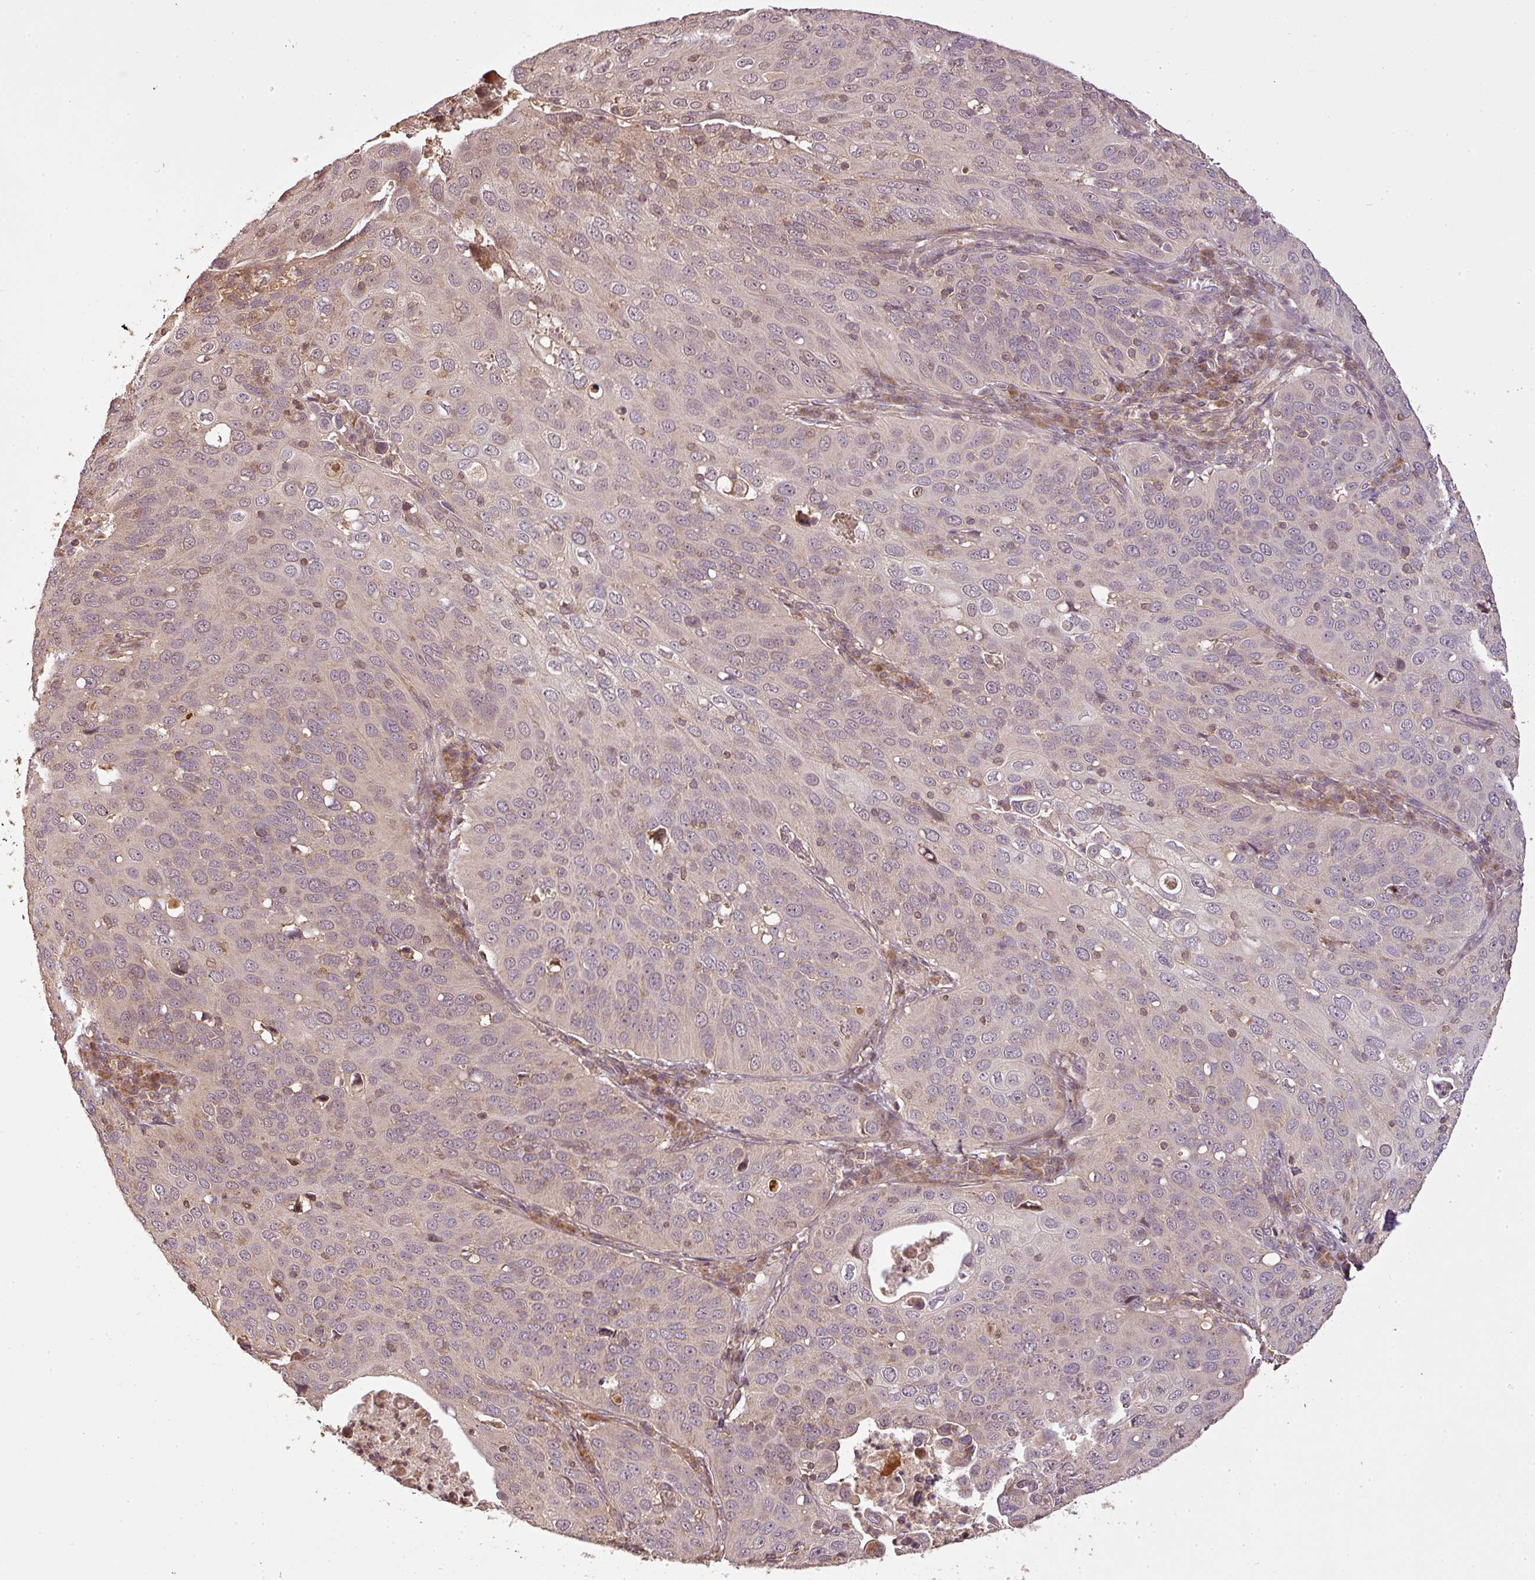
{"staining": {"intensity": "negative", "quantity": "none", "location": "none"}, "tissue": "cervical cancer", "cell_type": "Tumor cells", "image_type": "cancer", "snomed": [{"axis": "morphology", "description": "Squamous cell carcinoma, NOS"}, {"axis": "topography", "description": "Cervix"}], "caption": "Photomicrograph shows no protein staining in tumor cells of cervical cancer tissue.", "gene": "FAIM", "patient": {"sex": "female", "age": 36}}